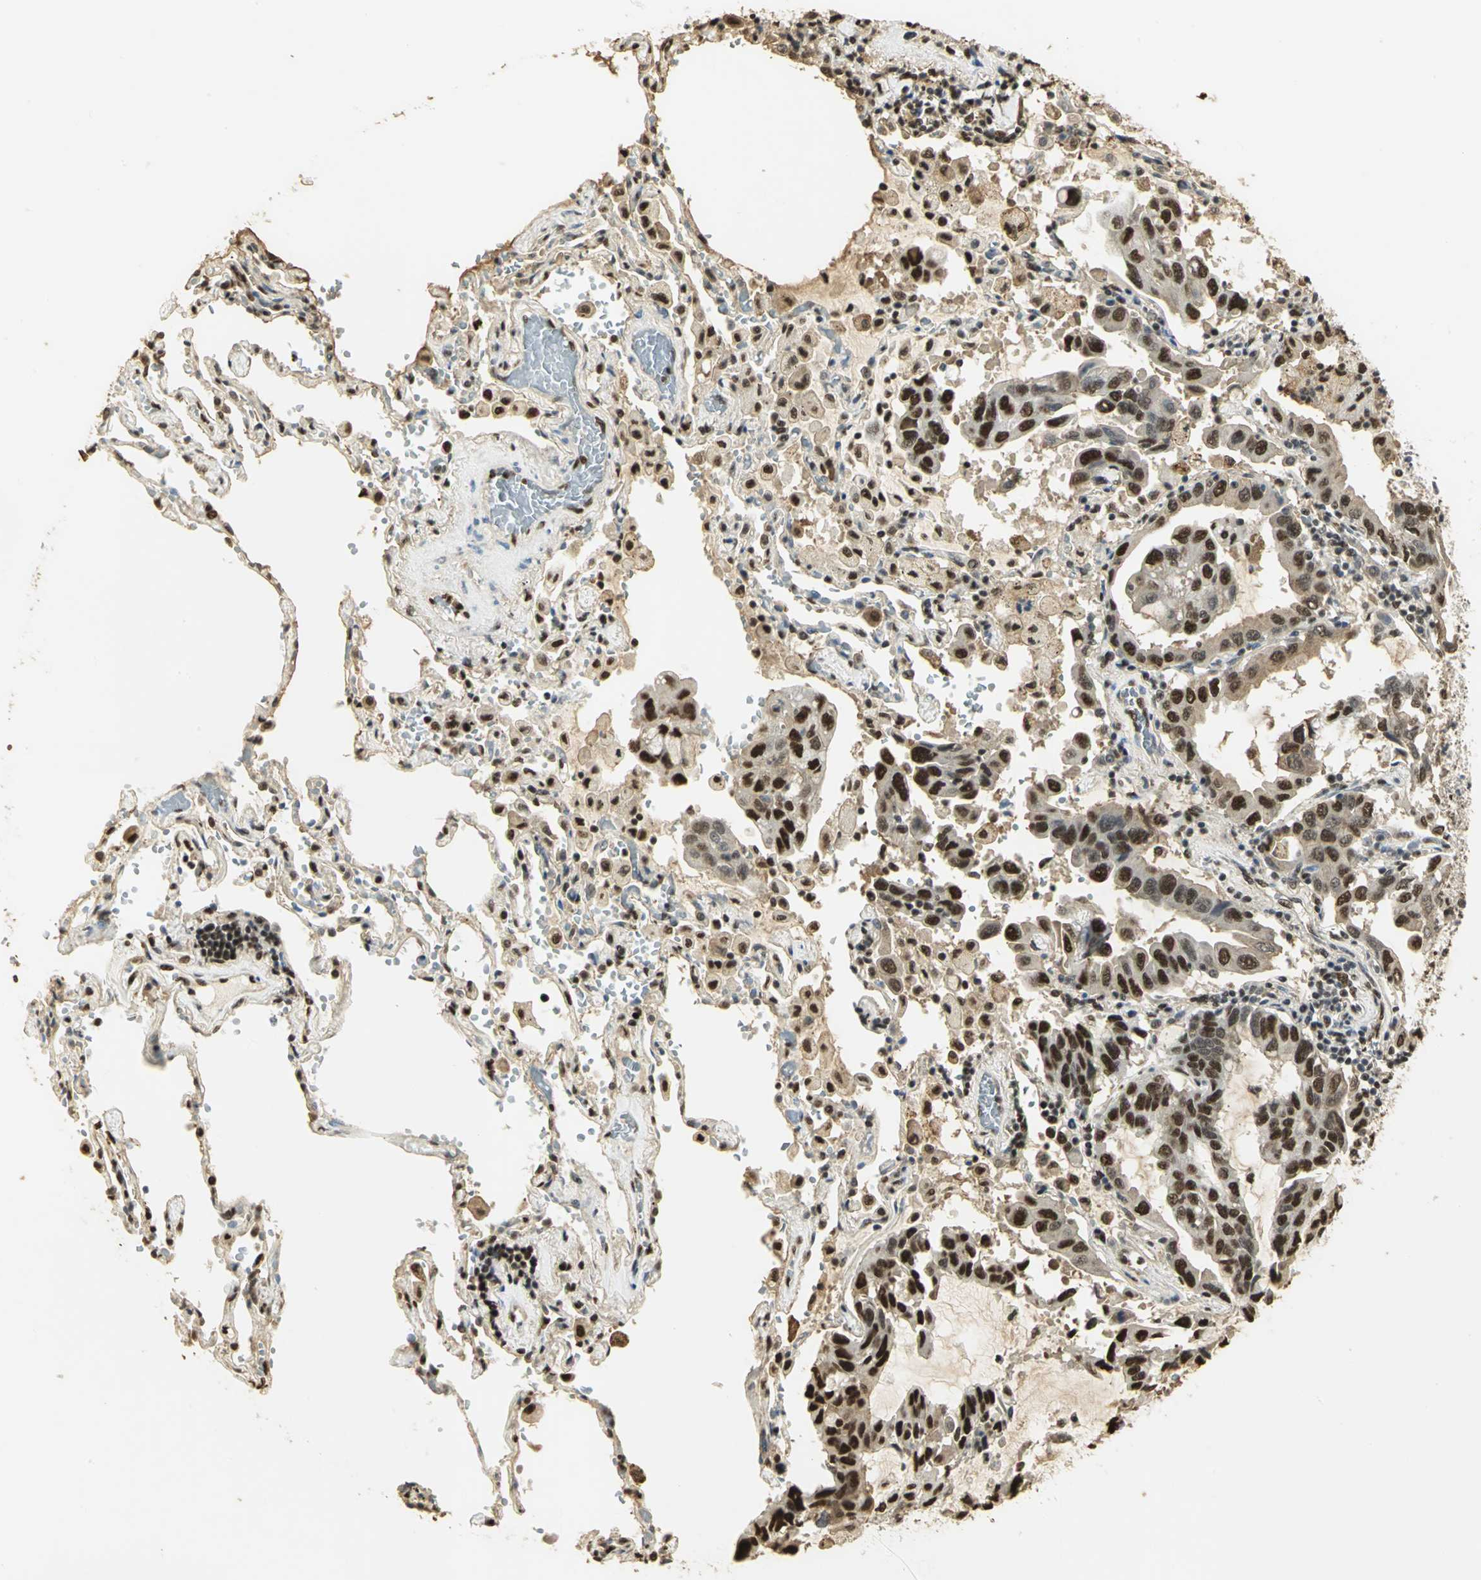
{"staining": {"intensity": "strong", "quantity": ">75%", "location": "nuclear"}, "tissue": "lung cancer", "cell_type": "Tumor cells", "image_type": "cancer", "snomed": [{"axis": "morphology", "description": "Adenocarcinoma, NOS"}, {"axis": "topography", "description": "Lung"}], "caption": "The image reveals immunohistochemical staining of adenocarcinoma (lung). There is strong nuclear positivity is seen in about >75% of tumor cells.", "gene": "SET", "patient": {"sex": "male", "age": 64}}